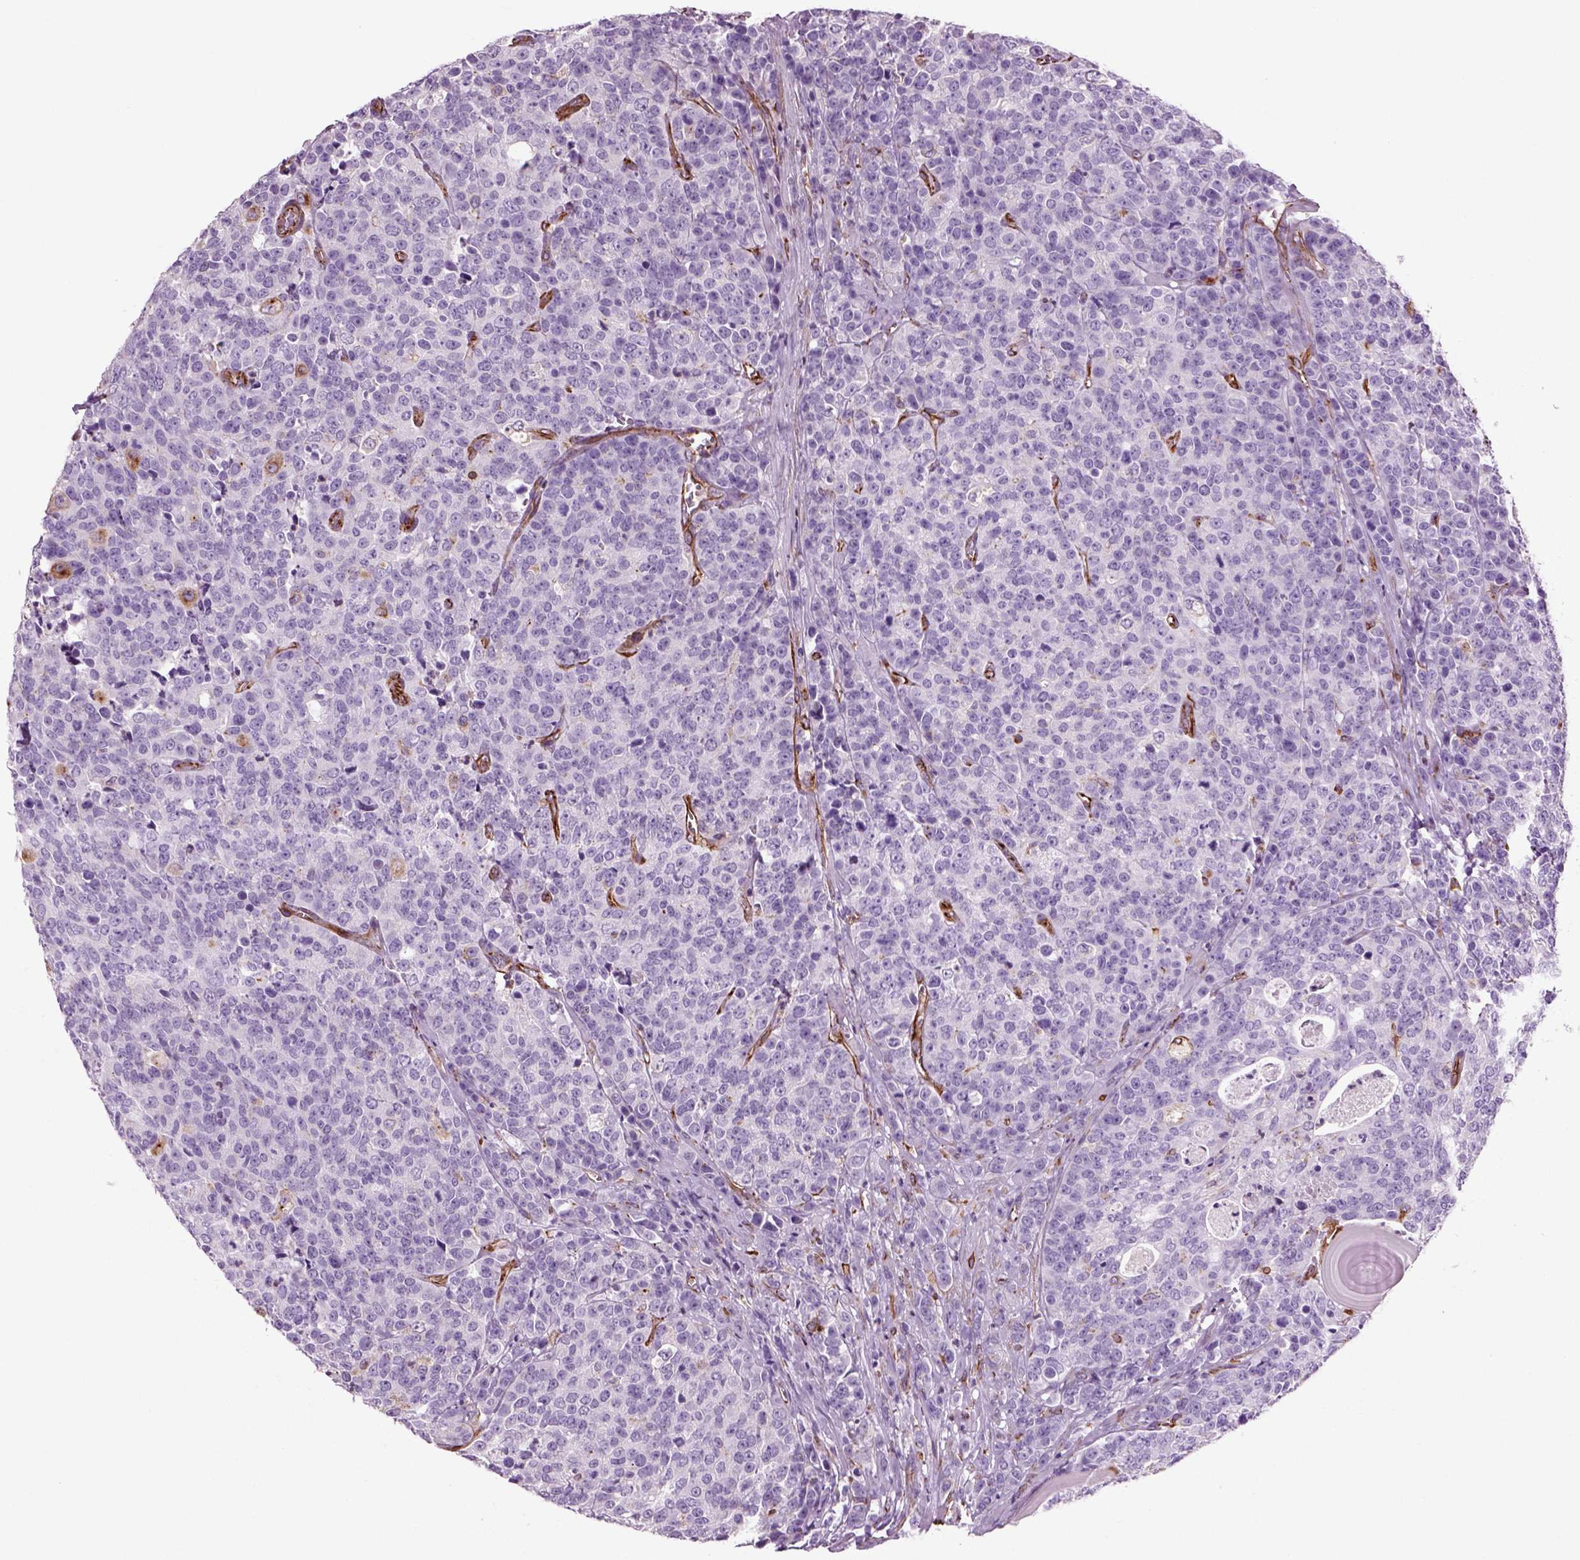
{"staining": {"intensity": "negative", "quantity": "none", "location": "none"}, "tissue": "prostate cancer", "cell_type": "Tumor cells", "image_type": "cancer", "snomed": [{"axis": "morphology", "description": "Adenocarcinoma, NOS"}, {"axis": "topography", "description": "Prostate"}], "caption": "Immunohistochemical staining of human prostate cancer shows no significant positivity in tumor cells.", "gene": "ACER3", "patient": {"sex": "male", "age": 67}}